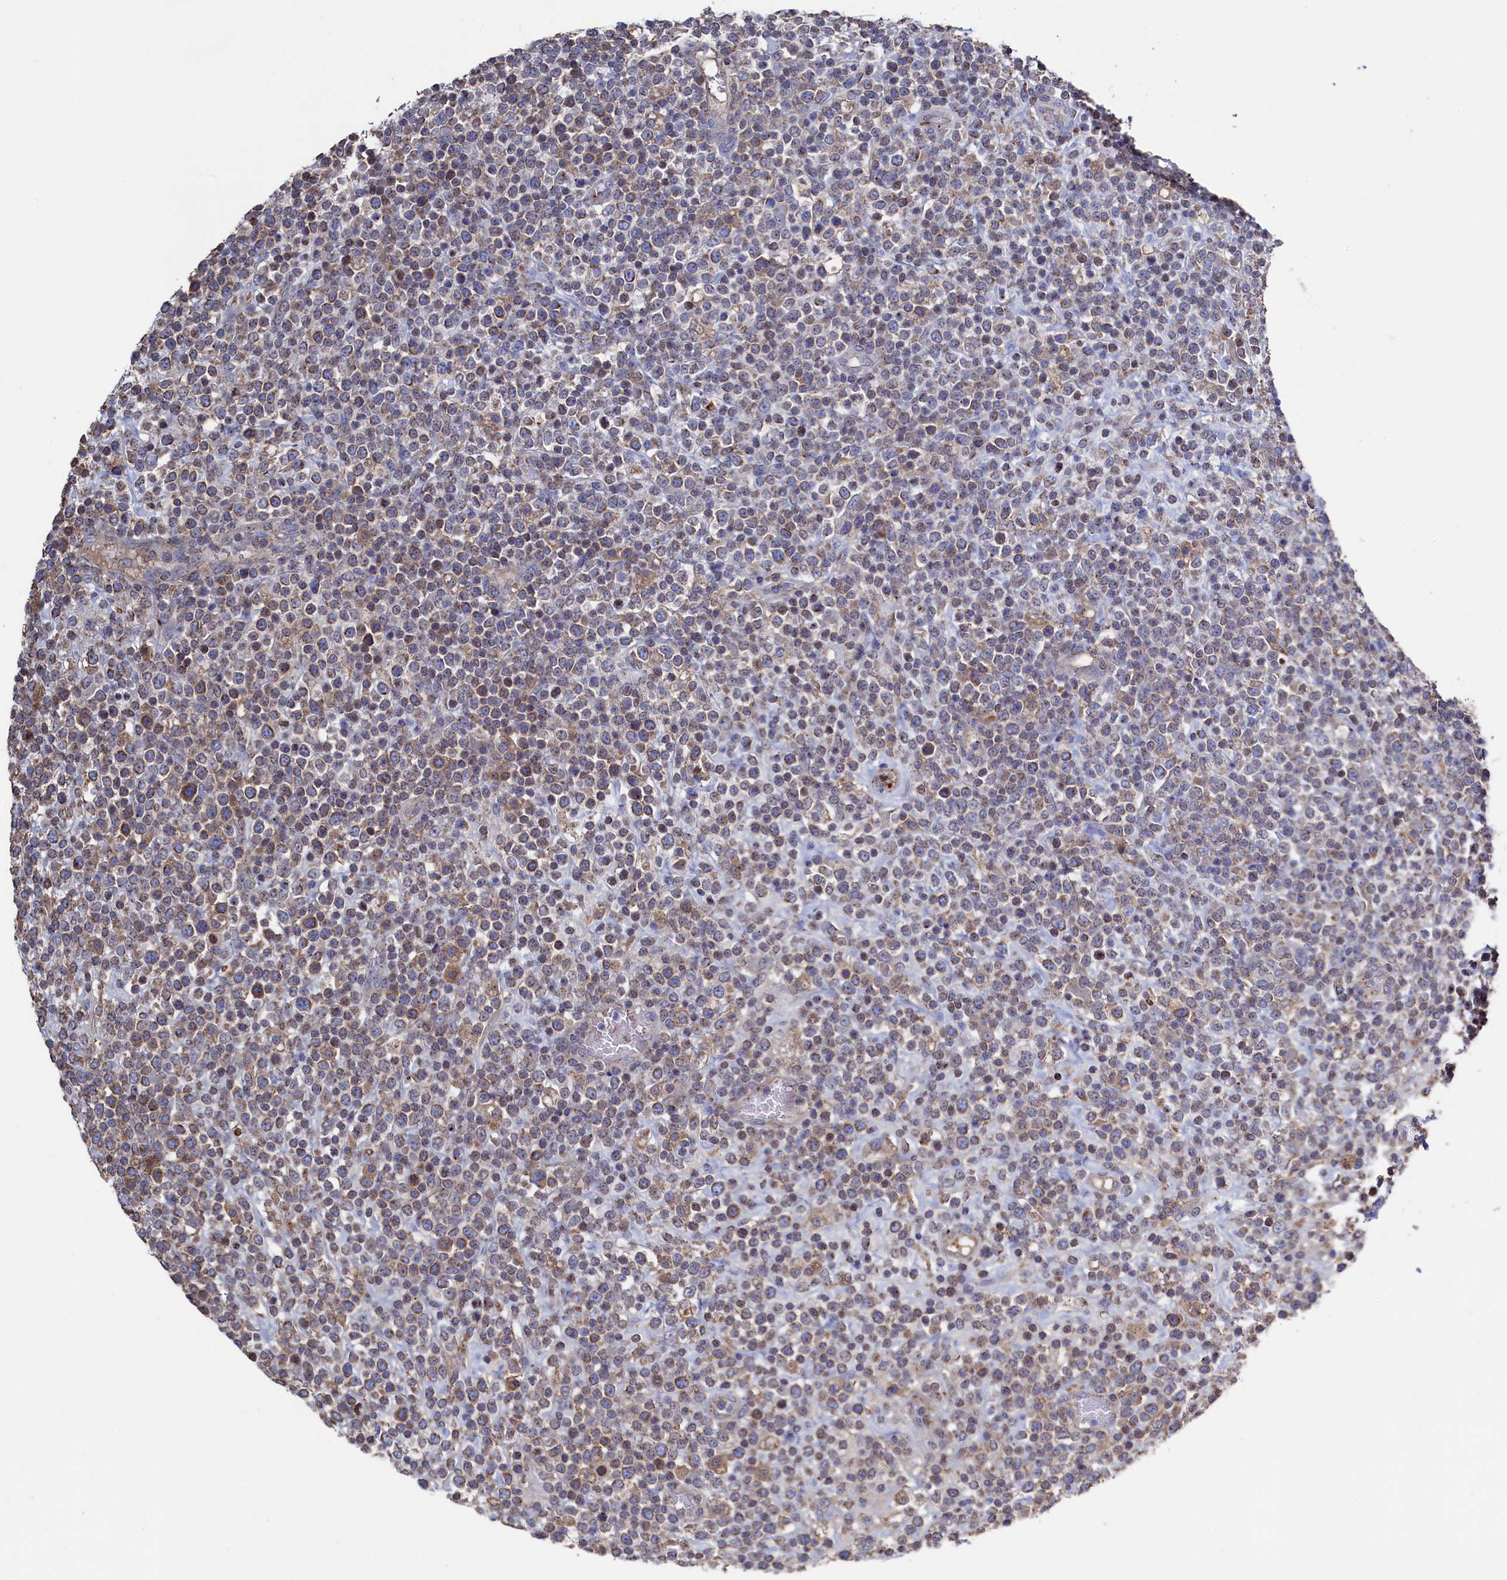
{"staining": {"intensity": "moderate", "quantity": "25%-75%", "location": "cytoplasmic/membranous"}, "tissue": "lymphoma", "cell_type": "Tumor cells", "image_type": "cancer", "snomed": [{"axis": "morphology", "description": "Malignant lymphoma, non-Hodgkin's type, High grade"}, {"axis": "topography", "description": "Colon"}], "caption": "IHC photomicrograph of high-grade malignant lymphoma, non-Hodgkin's type stained for a protein (brown), which displays medium levels of moderate cytoplasmic/membranous staining in about 25%-75% of tumor cells.", "gene": "TK2", "patient": {"sex": "female", "age": 53}}